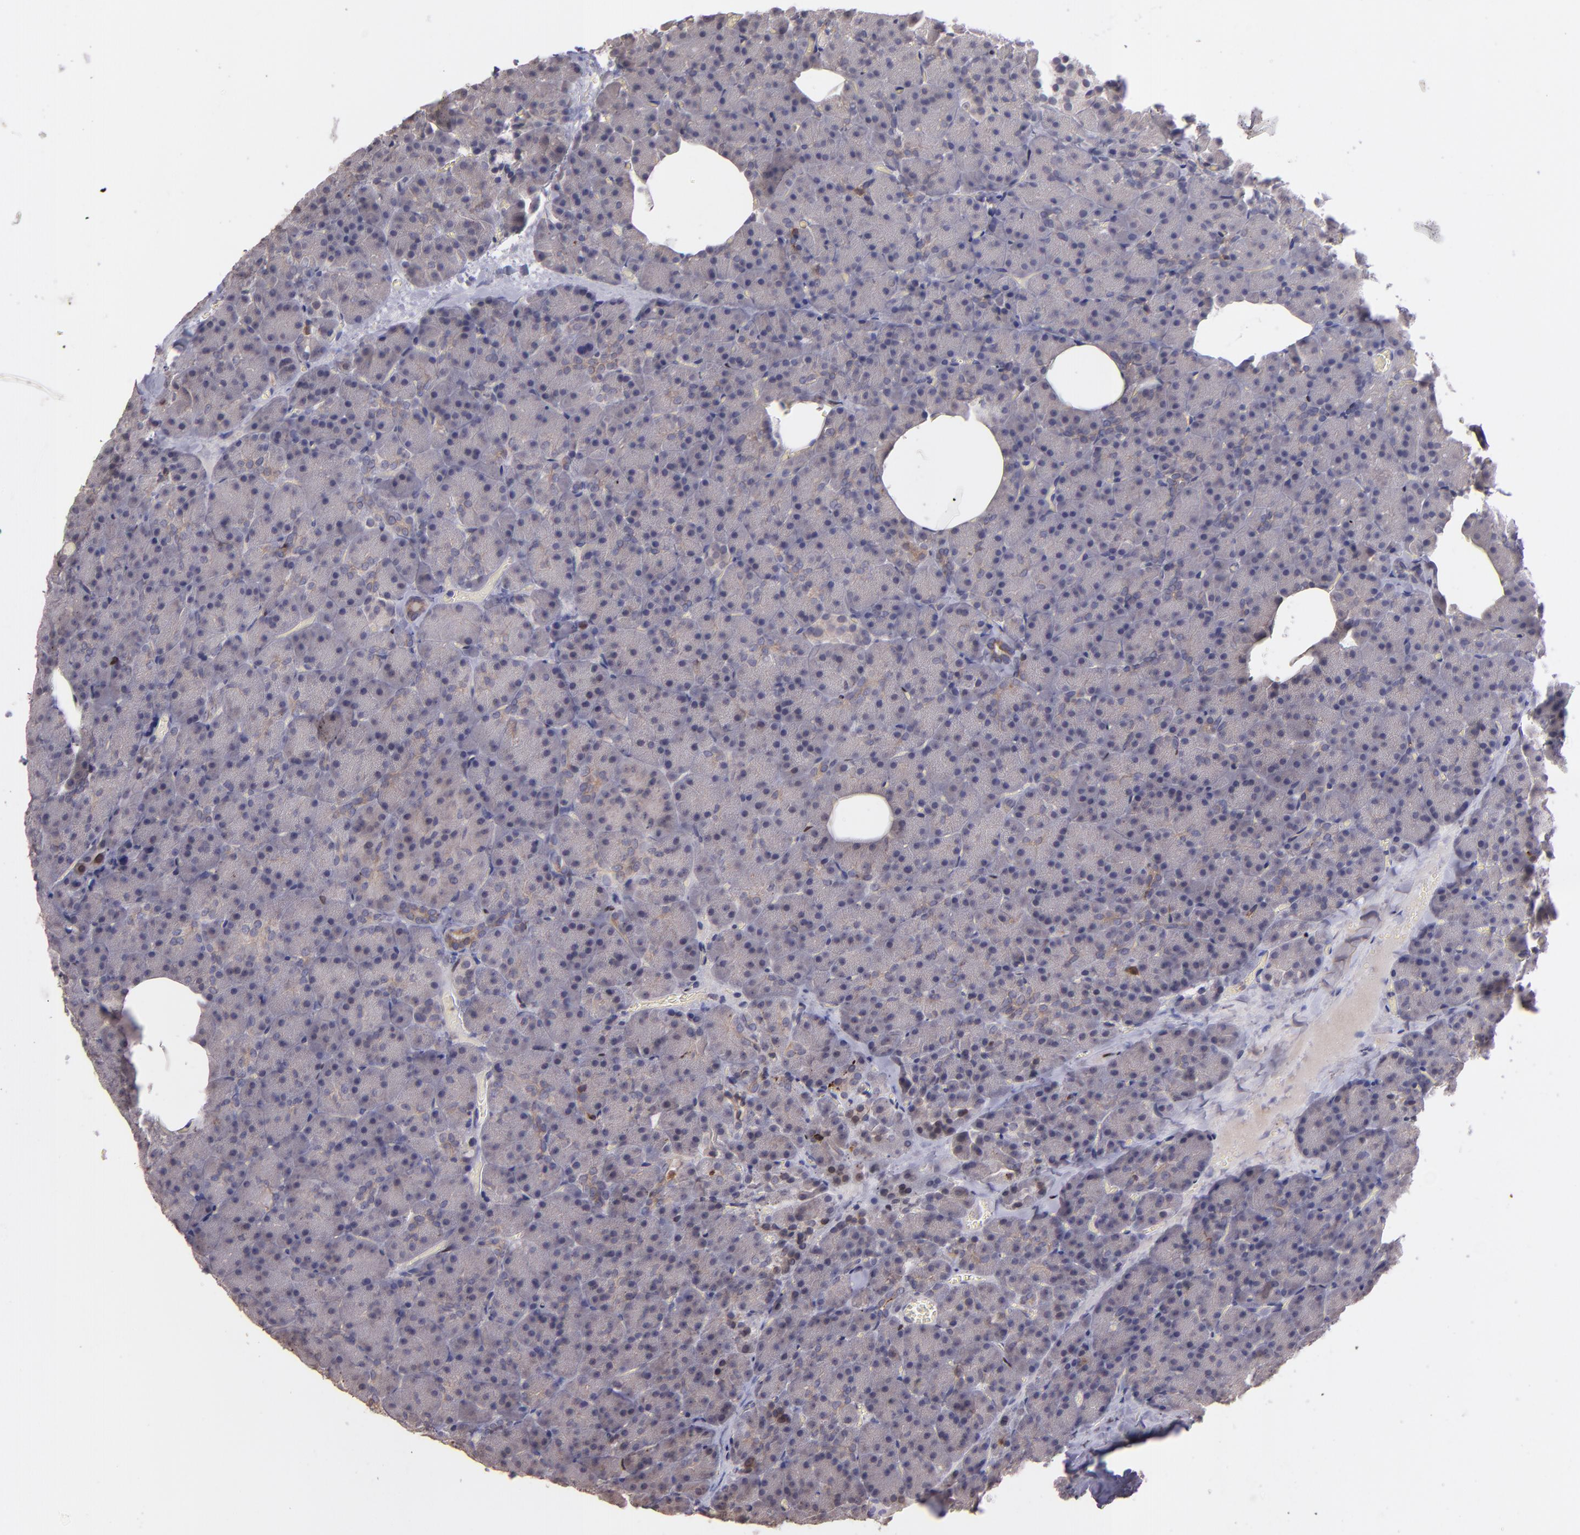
{"staining": {"intensity": "weak", "quantity": "25%-75%", "location": "cytoplasmic/membranous,nuclear"}, "tissue": "carcinoid", "cell_type": "Tumor cells", "image_type": "cancer", "snomed": [{"axis": "morphology", "description": "Normal tissue, NOS"}, {"axis": "morphology", "description": "Carcinoid, malignant, NOS"}, {"axis": "topography", "description": "Pancreas"}], "caption": "Immunohistochemistry histopathology image of neoplastic tissue: human carcinoid (malignant) stained using immunohistochemistry (IHC) demonstrates low levels of weak protein expression localized specifically in the cytoplasmic/membranous and nuclear of tumor cells, appearing as a cytoplasmic/membranous and nuclear brown color.", "gene": "NUP62CL", "patient": {"sex": "female", "age": 35}}